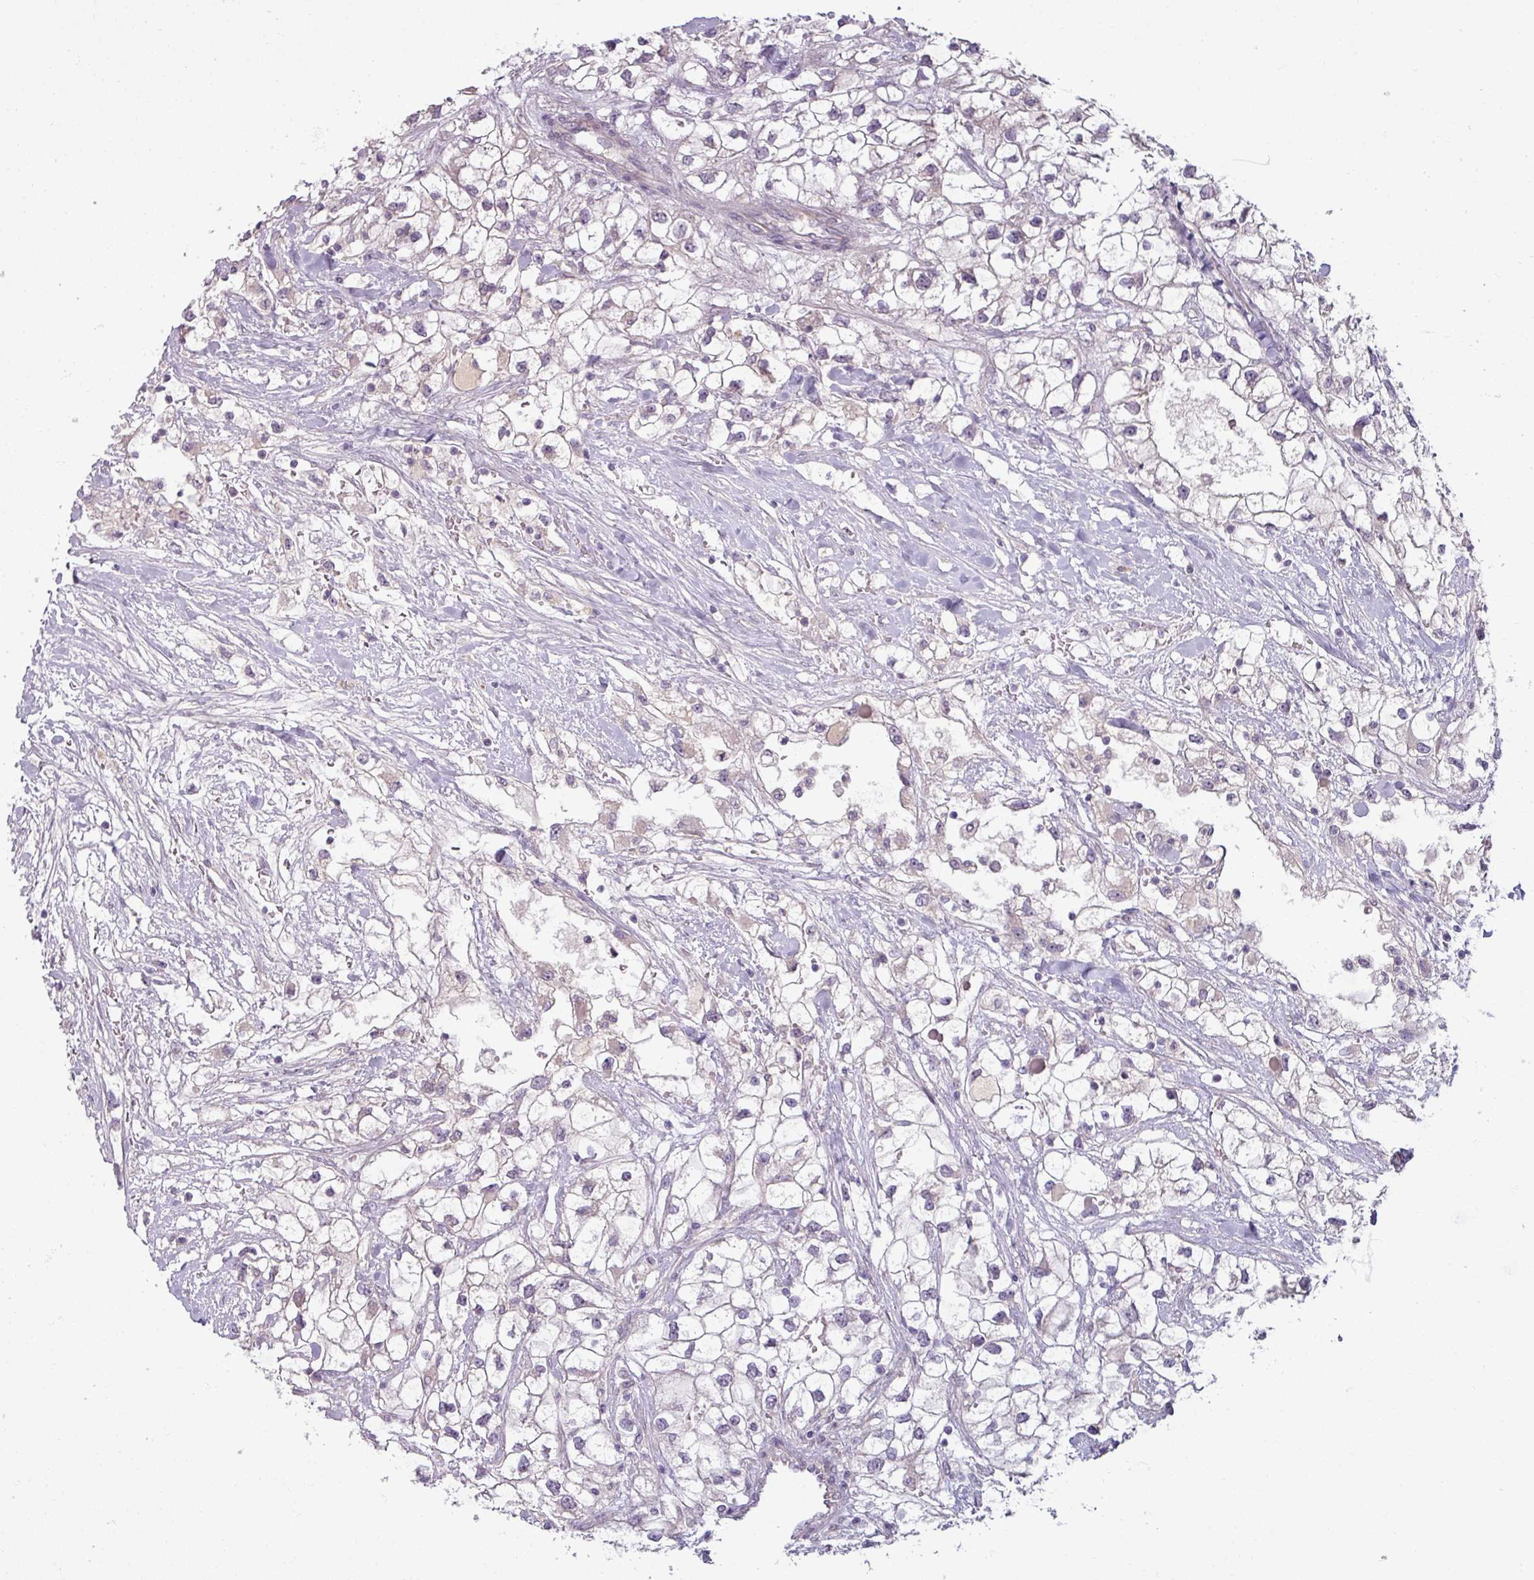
{"staining": {"intensity": "negative", "quantity": "none", "location": "none"}, "tissue": "renal cancer", "cell_type": "Tumor cells", "image_type": "cancer", "snomed": [{"axis": "morphology", "description": "Adenocarcinoma, NOS"}, {"axis": "topography", "description": "Kidney"}], "caption": "DAB (3,3'-diaminobenzidine) immunohistochemical staining of human renal cancer (adenocarcinoma) demonstrates no significant positivity in tumor cells.", "gene": "UVSSA", "patient": {"sex": "male", "age": 59}}